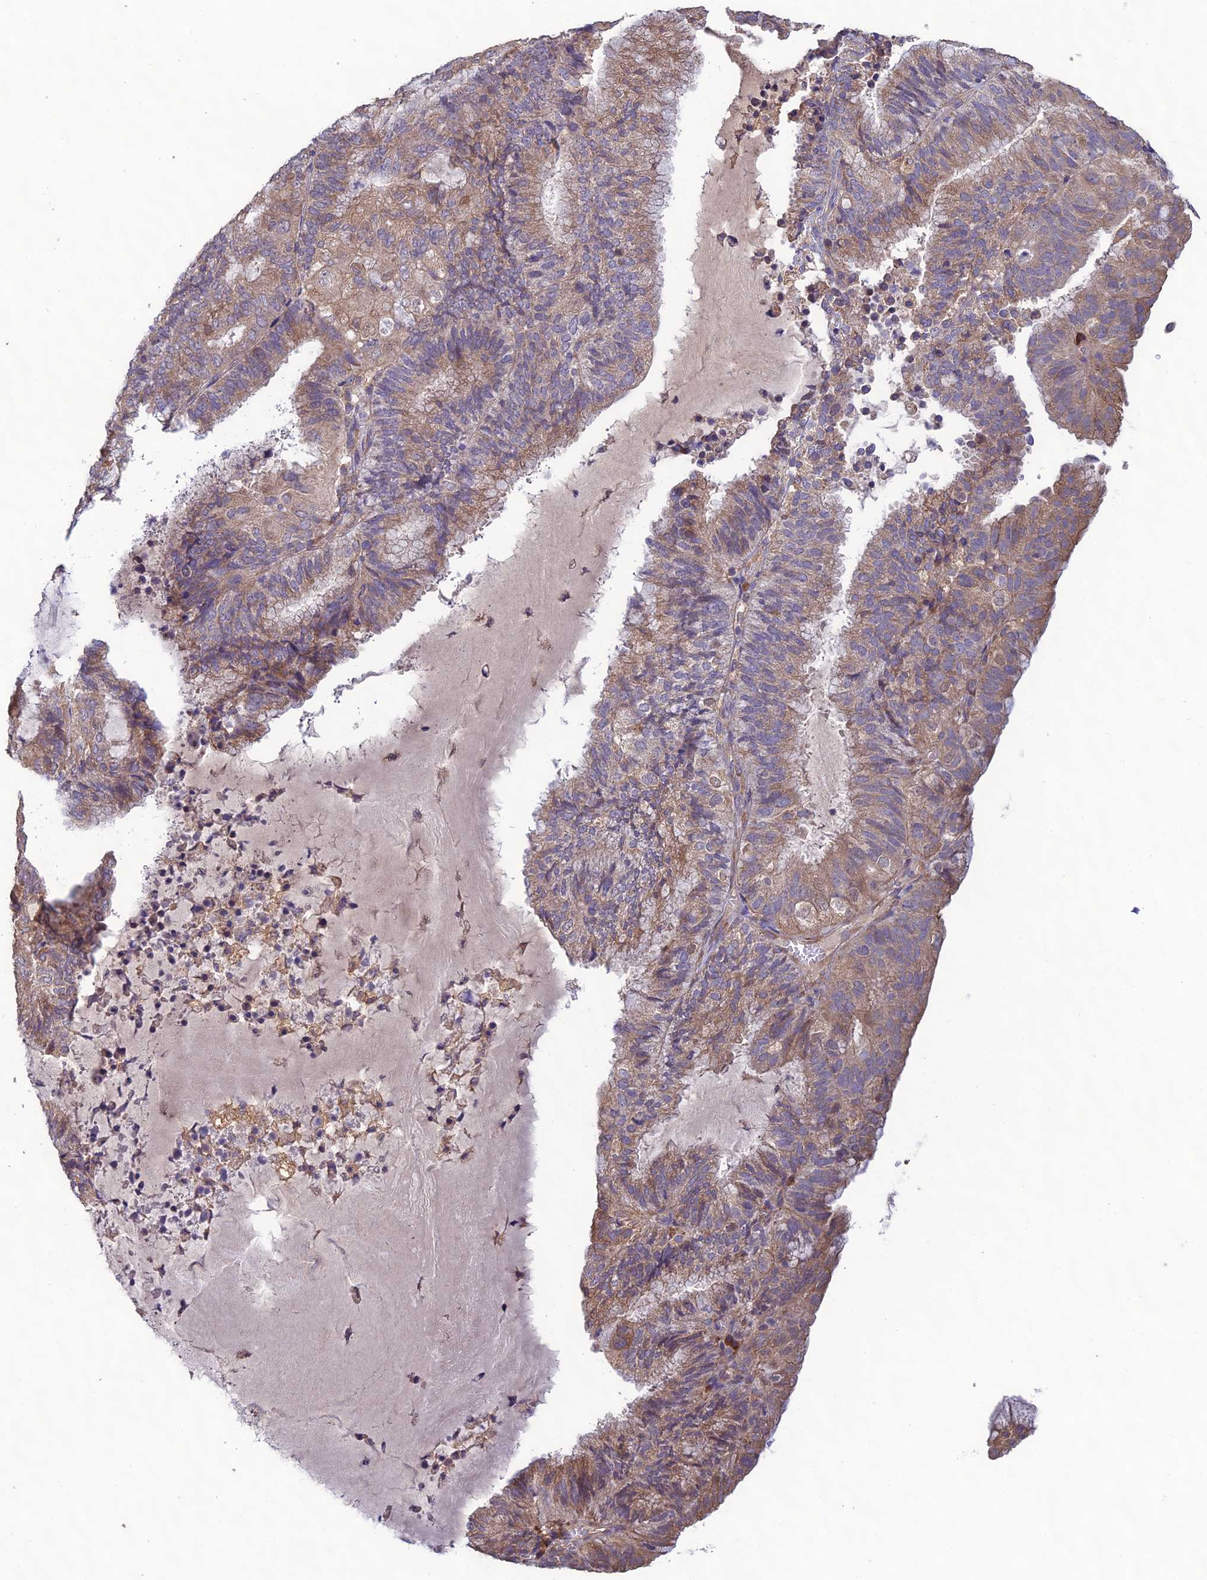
{"staining": {"intensity": "moderate", "quantity": ">75%", "location": "cytoplasmic/membranous"}, "tissue": "endometrial cancer", "cell_type": "Tumor cells", "image_type": "cancer", "snomed": [{"axis": "morphology", "description": "Adenocarcinoma, NOS"}, {"axis": "topography", "description": "Endometrium"}], "caption": "This micrograph reveals immunohistochemistry (IHC) staining of human endometrial cancer, with medium moderate cytoplasmic/membranous staining in about >75% of tumor cells.", "gene": "MRNIP", "patient": {"sex": "female", "age": 81}}